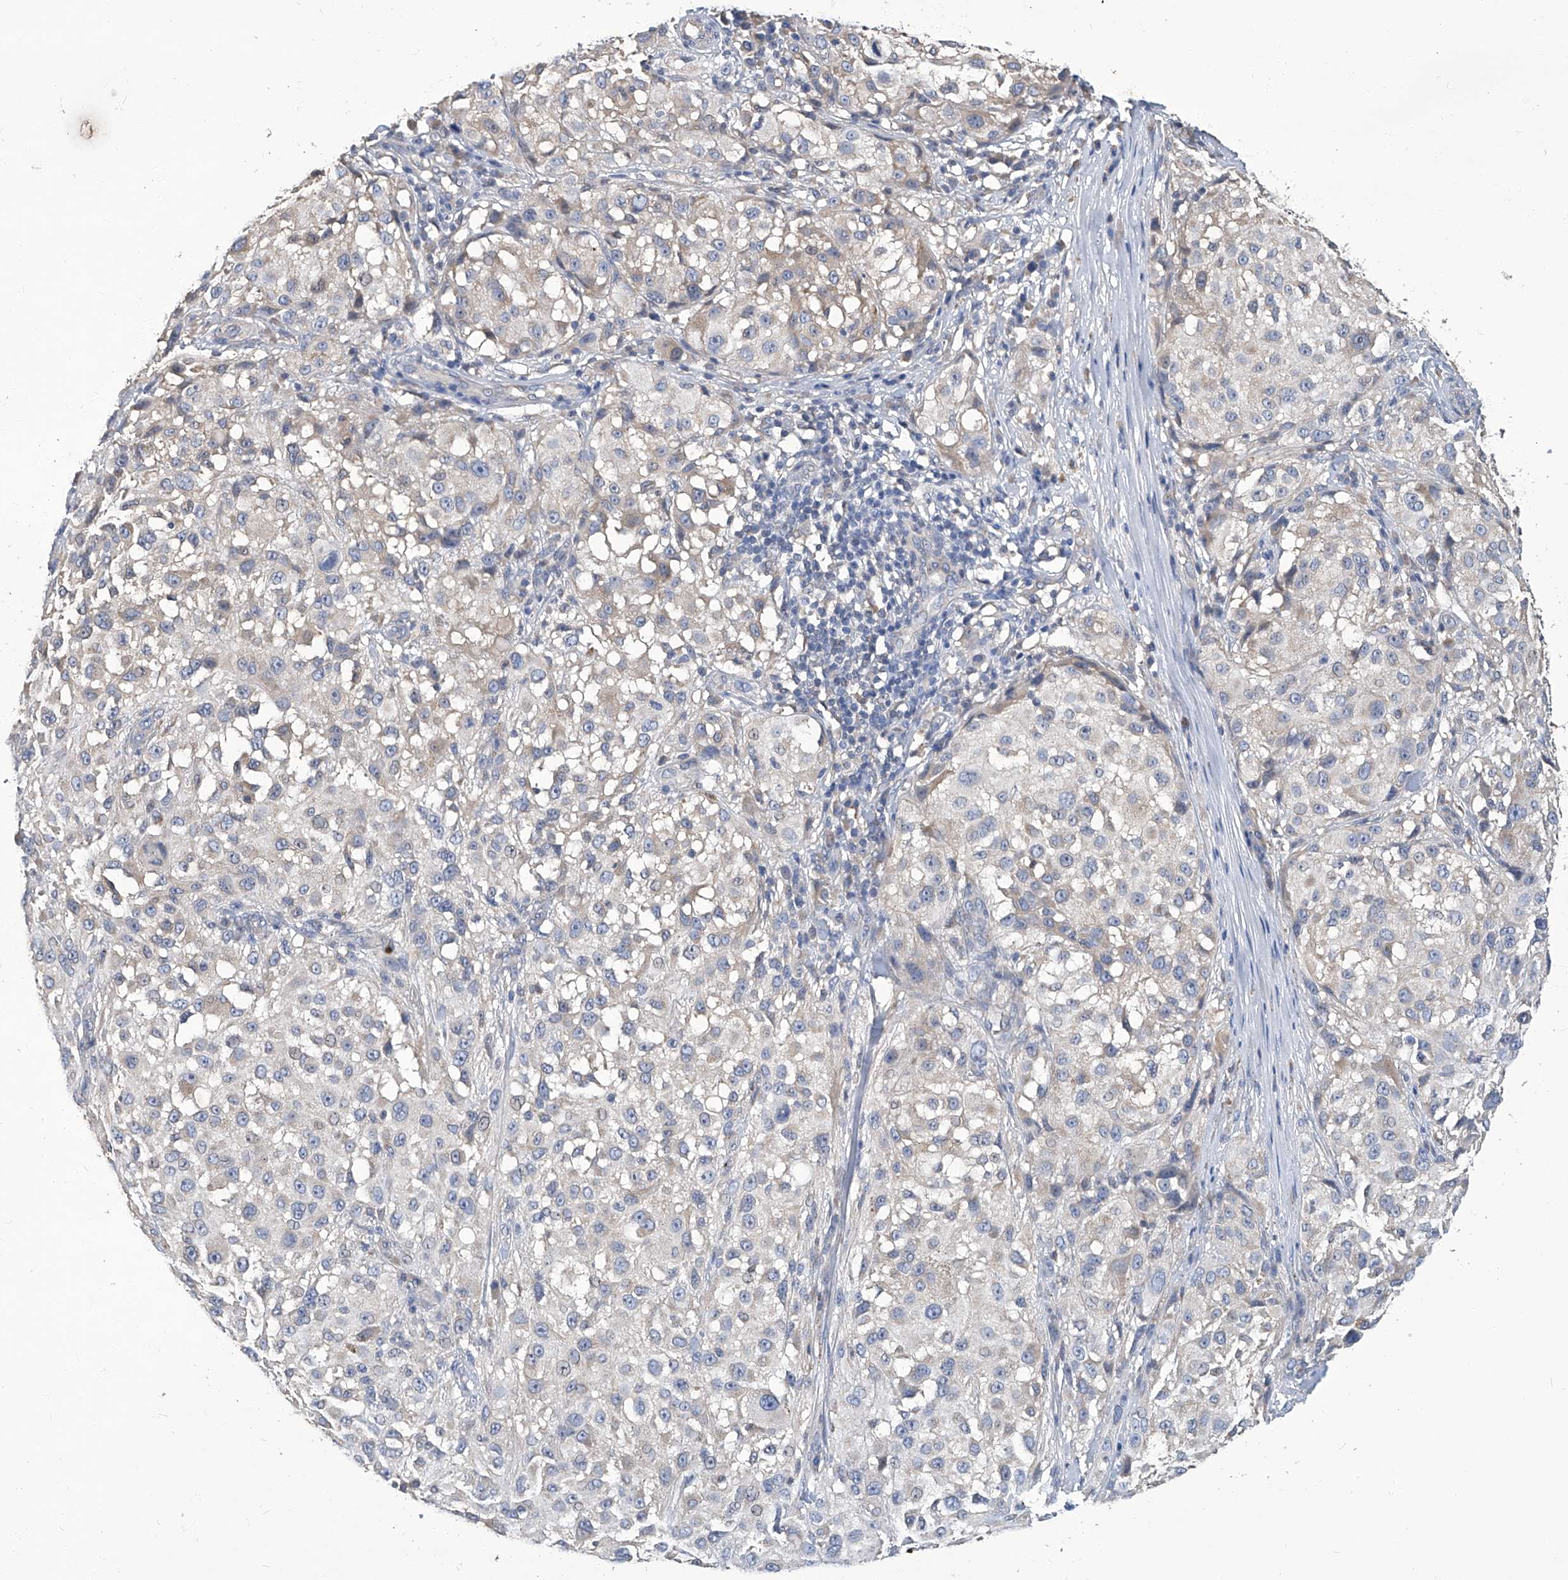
{"staining": {"intensity": "negative", "quantity": "none", "location": "none"}, "tissue": "melanoma", "cell_type": "Tumor cells", "image_type": "cancer", "snomed": [{"axis": "morphology", "description": "Necrosis, NOS"}, {"axis": "morphology", "description": "Malignant melanoma, NOS"}, {"axis": "topography", "description": "Skin"}], "caption": "Immunohistochemistry photomicrograph of neoplastic tissue: human malignant melanoma stained with DAB (3,3'-diaminobenzidine) demonstrates no significant protein positivity in tumor cells.", "gene": "TGFBR1", "patient": {"sex": "female", "age": 87}}